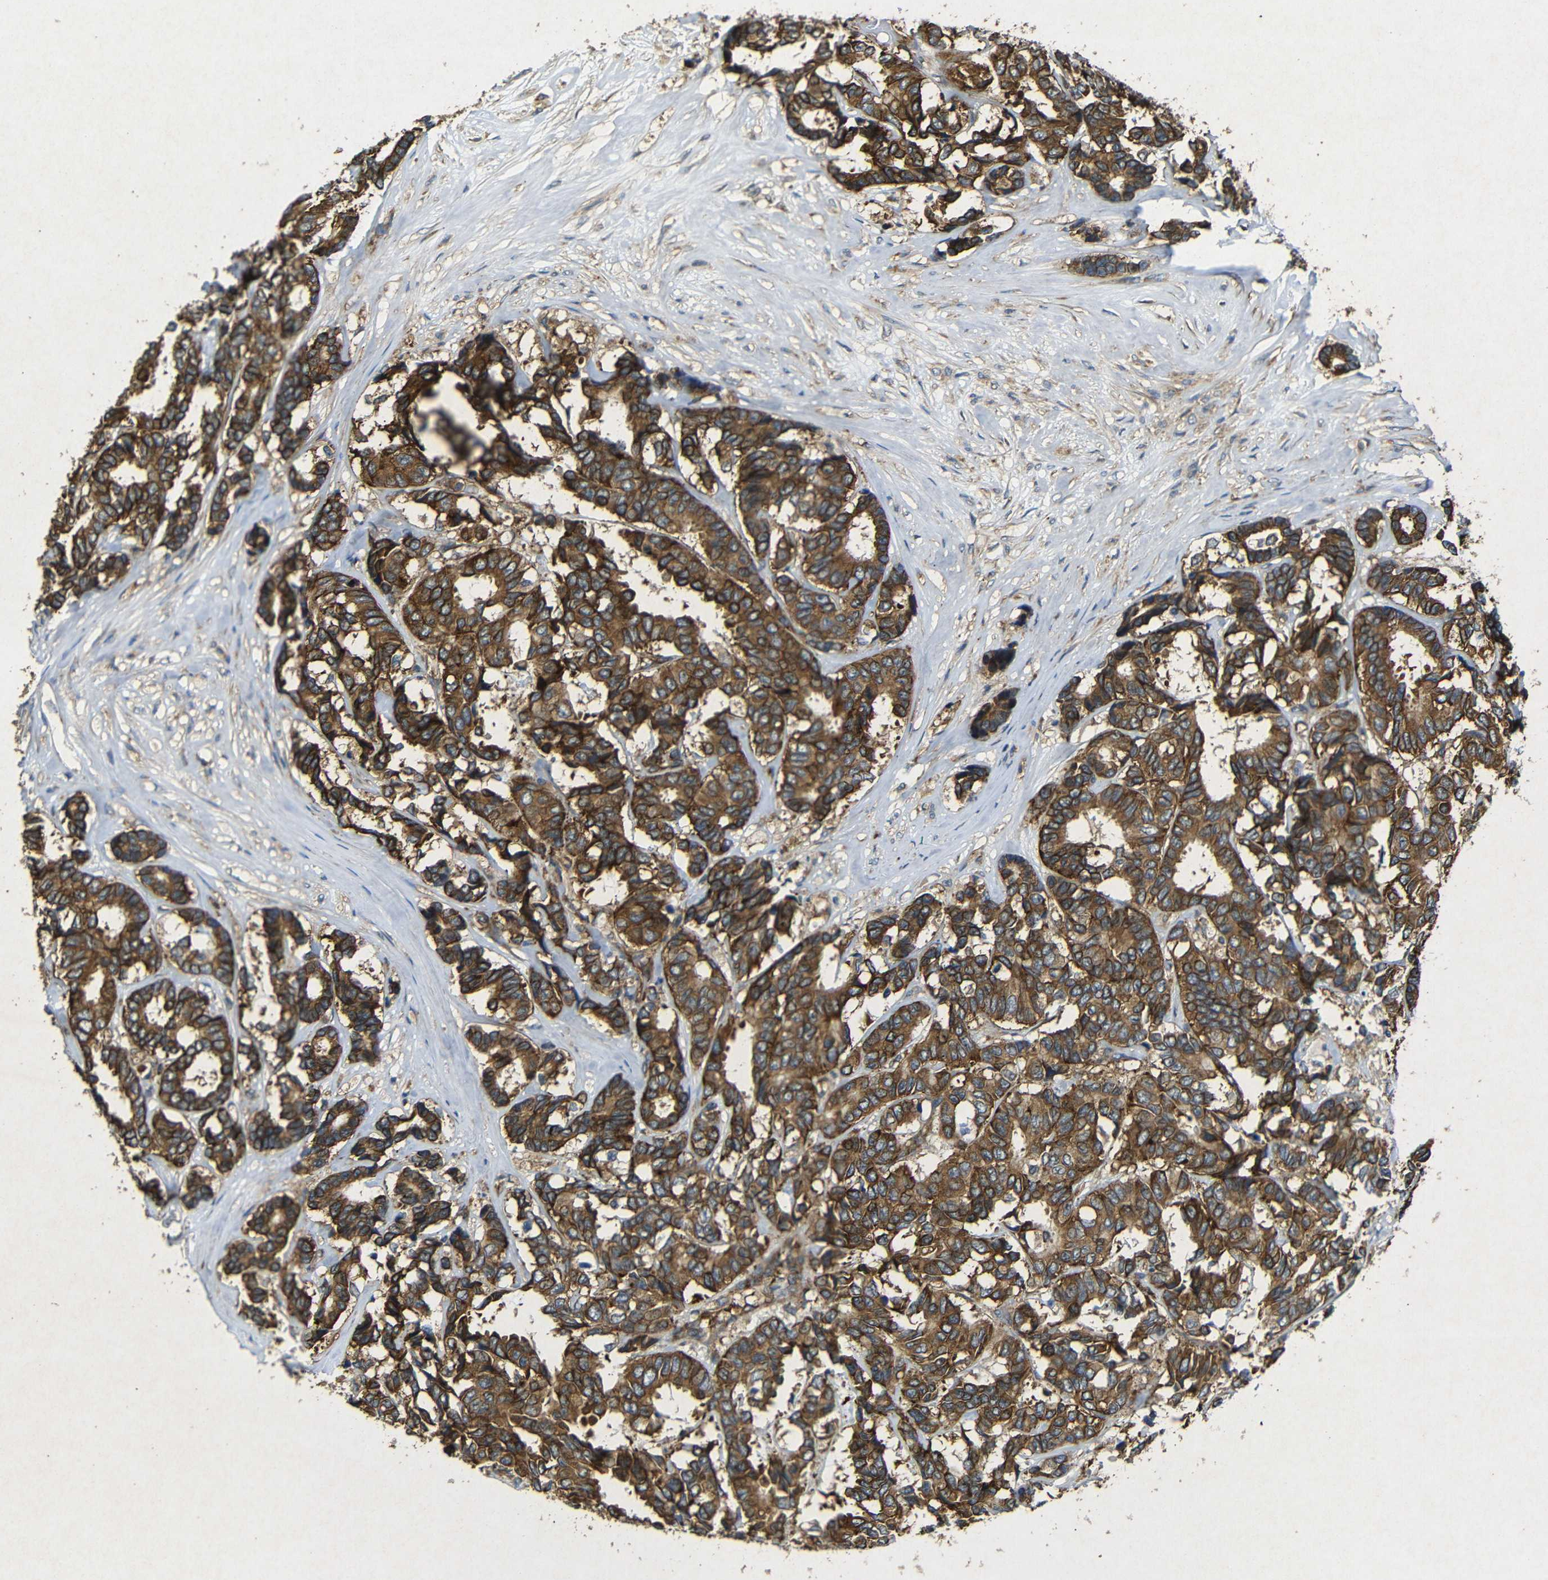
{"staining": {"intensity": "strong", "quantity": ">75%", "location": "cytoplasmic/membranous"}, "tissue": "breast cancer", "cell_type": "Tumor cells", "image_type": "cancer", "snomed": [{"axis": "morphology", "description": "Duct carcinoma"}, {"axis": "topography", "description": "Breast"}], "caption": "Human intraductal carcinoma (breast) stained with a brown dye demonstrates strong cytoplasmic/membranous positive expression in about >75% of tumor cells.", "gene": "BTF3", "patient": {"sex": "female", "age": 87}}